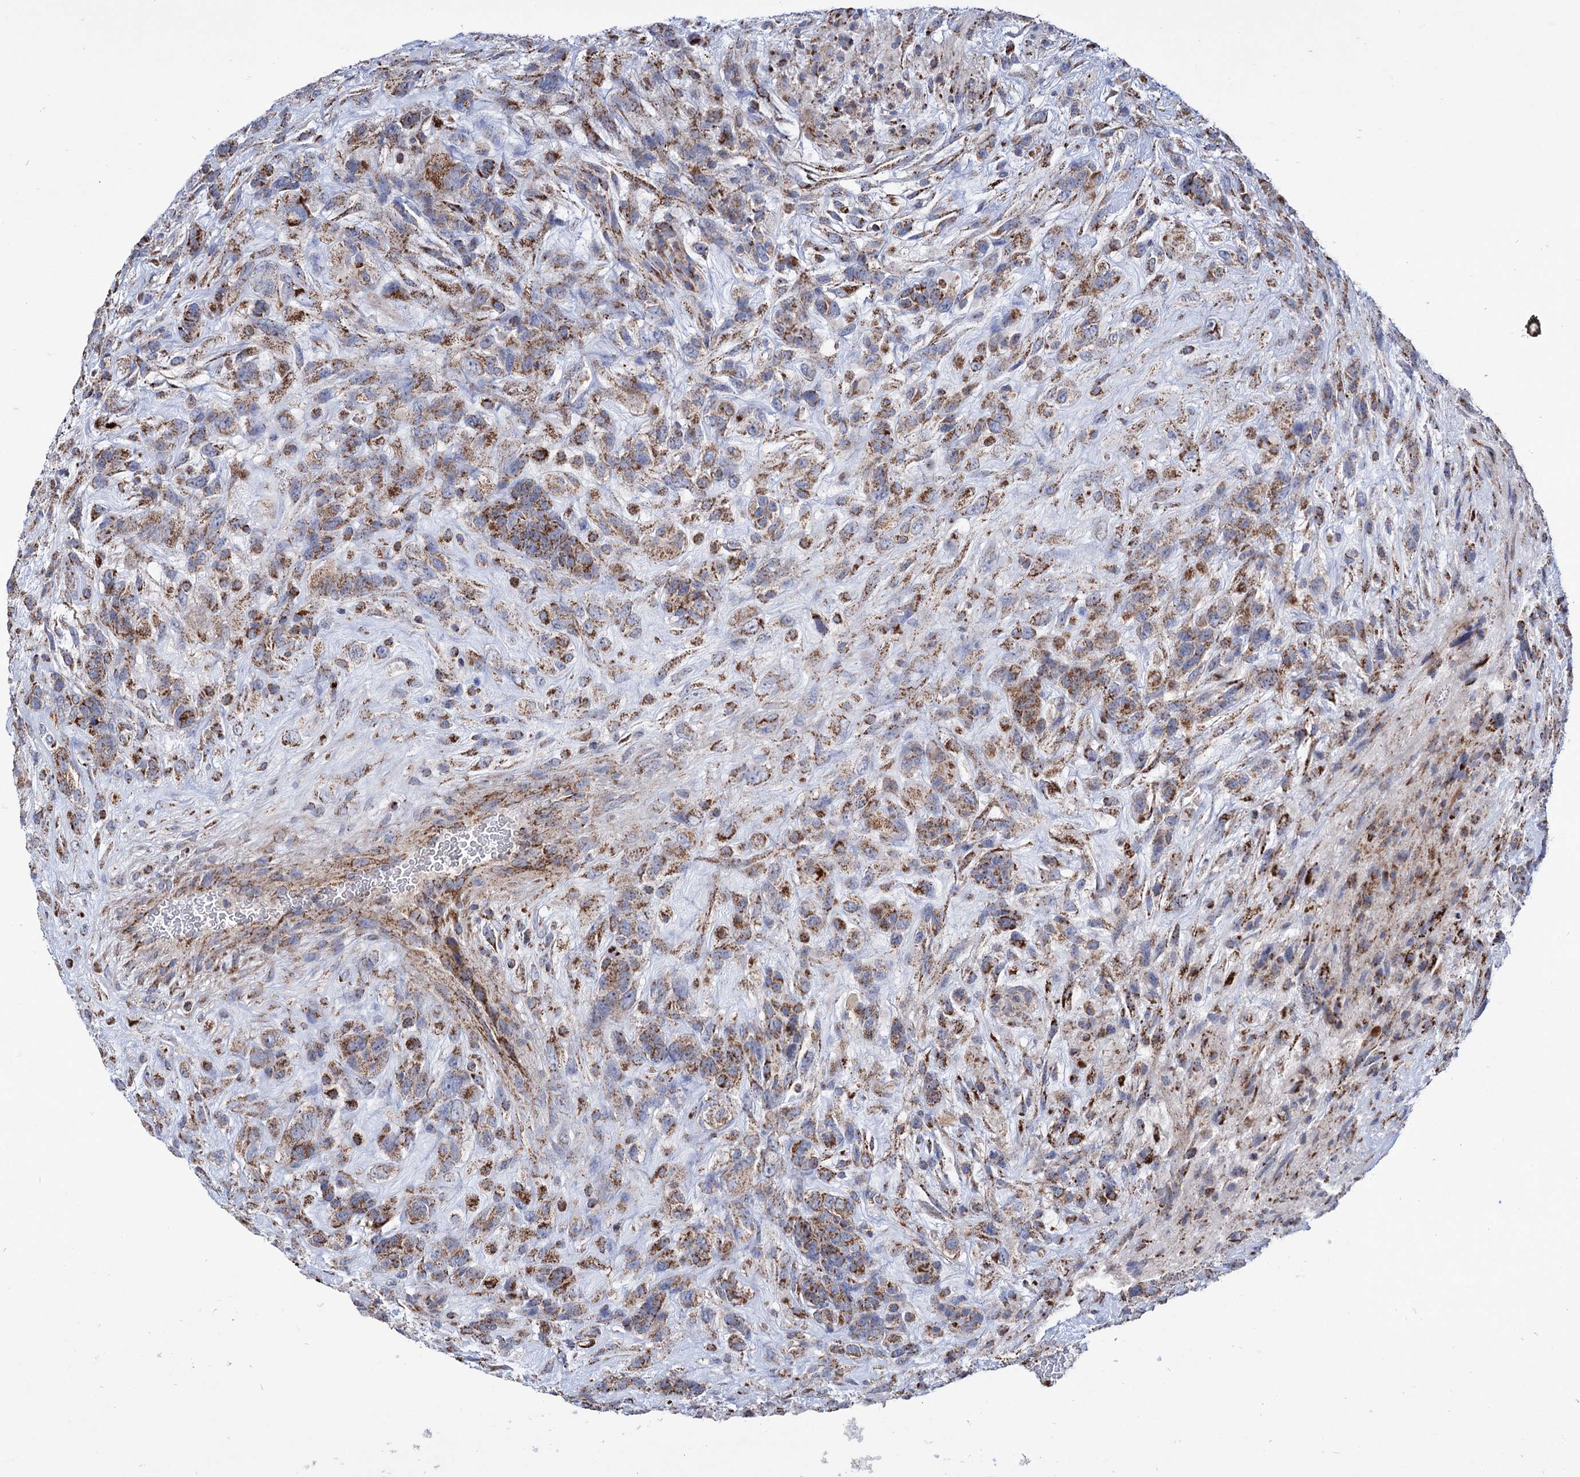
{"staining": {"intensity": "moderate", "quantity": ">75%", "location": "cytoplasmic/membranous"}, "tissue": "glioma", "cell_type": "Tumor cells", "image_type": "cancer", "snomed": [{"axis": "morphology", "description": "Glioma, malignant, High grade"}, {"axis": "topography", "description": "Brain"}], "caption": "Glioma tissue exhibits moderate cytoplasmic/membranous expression in about >75% of tumor cells", "gene": "ABHD10", "patient": {"sex": "male", "age": 61}}